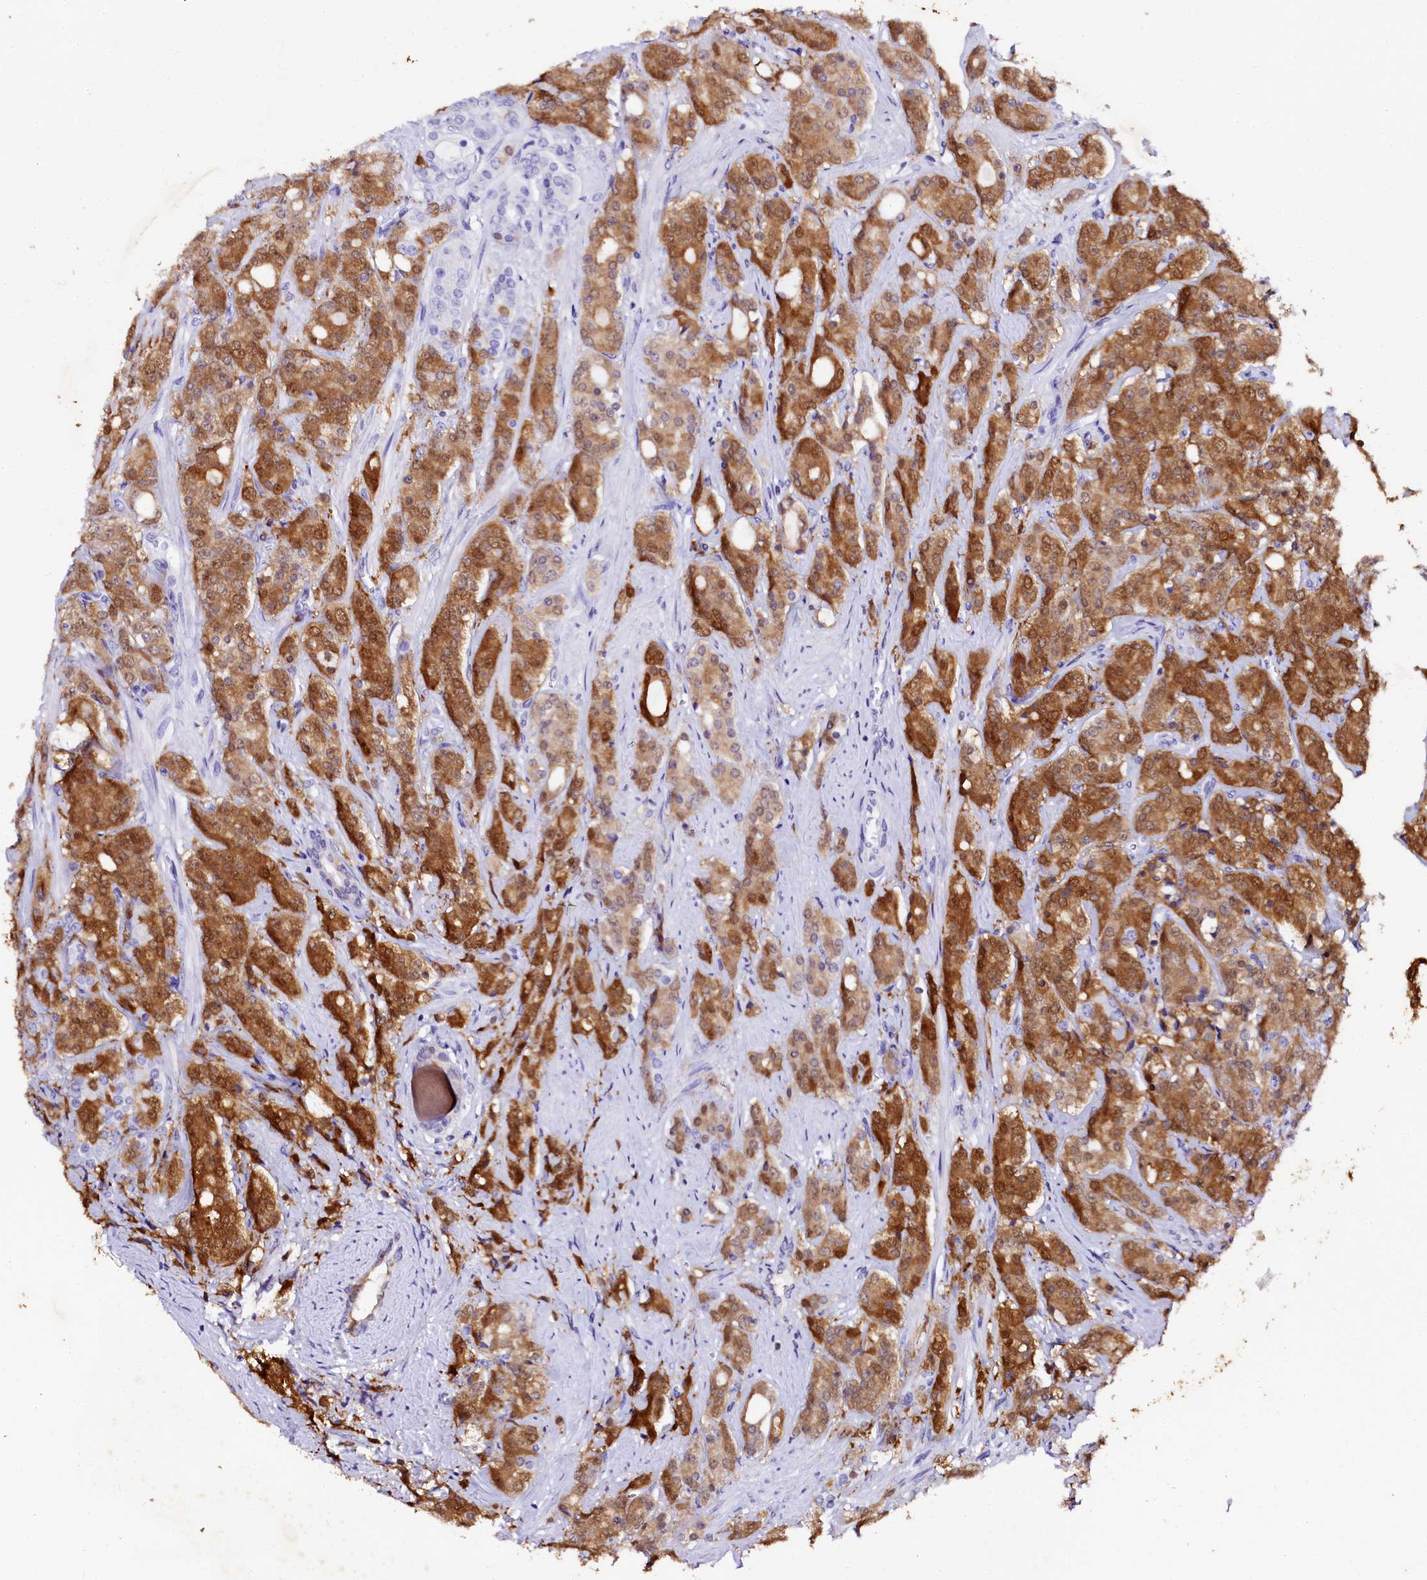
{"staining": {"intensity": "strong", "quantity": ">75%", "location": "cytoplasmic/membranous,nuclear"}, "tissue": "prostate cancer", "cell_type": "Tumor cells", "image_type": "cancer", "snomed": [{"axis": "morphology", "description": "Adenocarcinoma, High grade"}, {"axis": "topography", "description": "Prostate"}], "caption": "High-power microscopy captured an immunohistochemistry (IHC) image of prostate cancer (high-grade adenocarcinoma), revealing strong cytoplasmic/membranous and nuclear positivity in about >75% of tumor cells.", "gene": "SORD", "patient": {"sex": "male", "age": 62}}